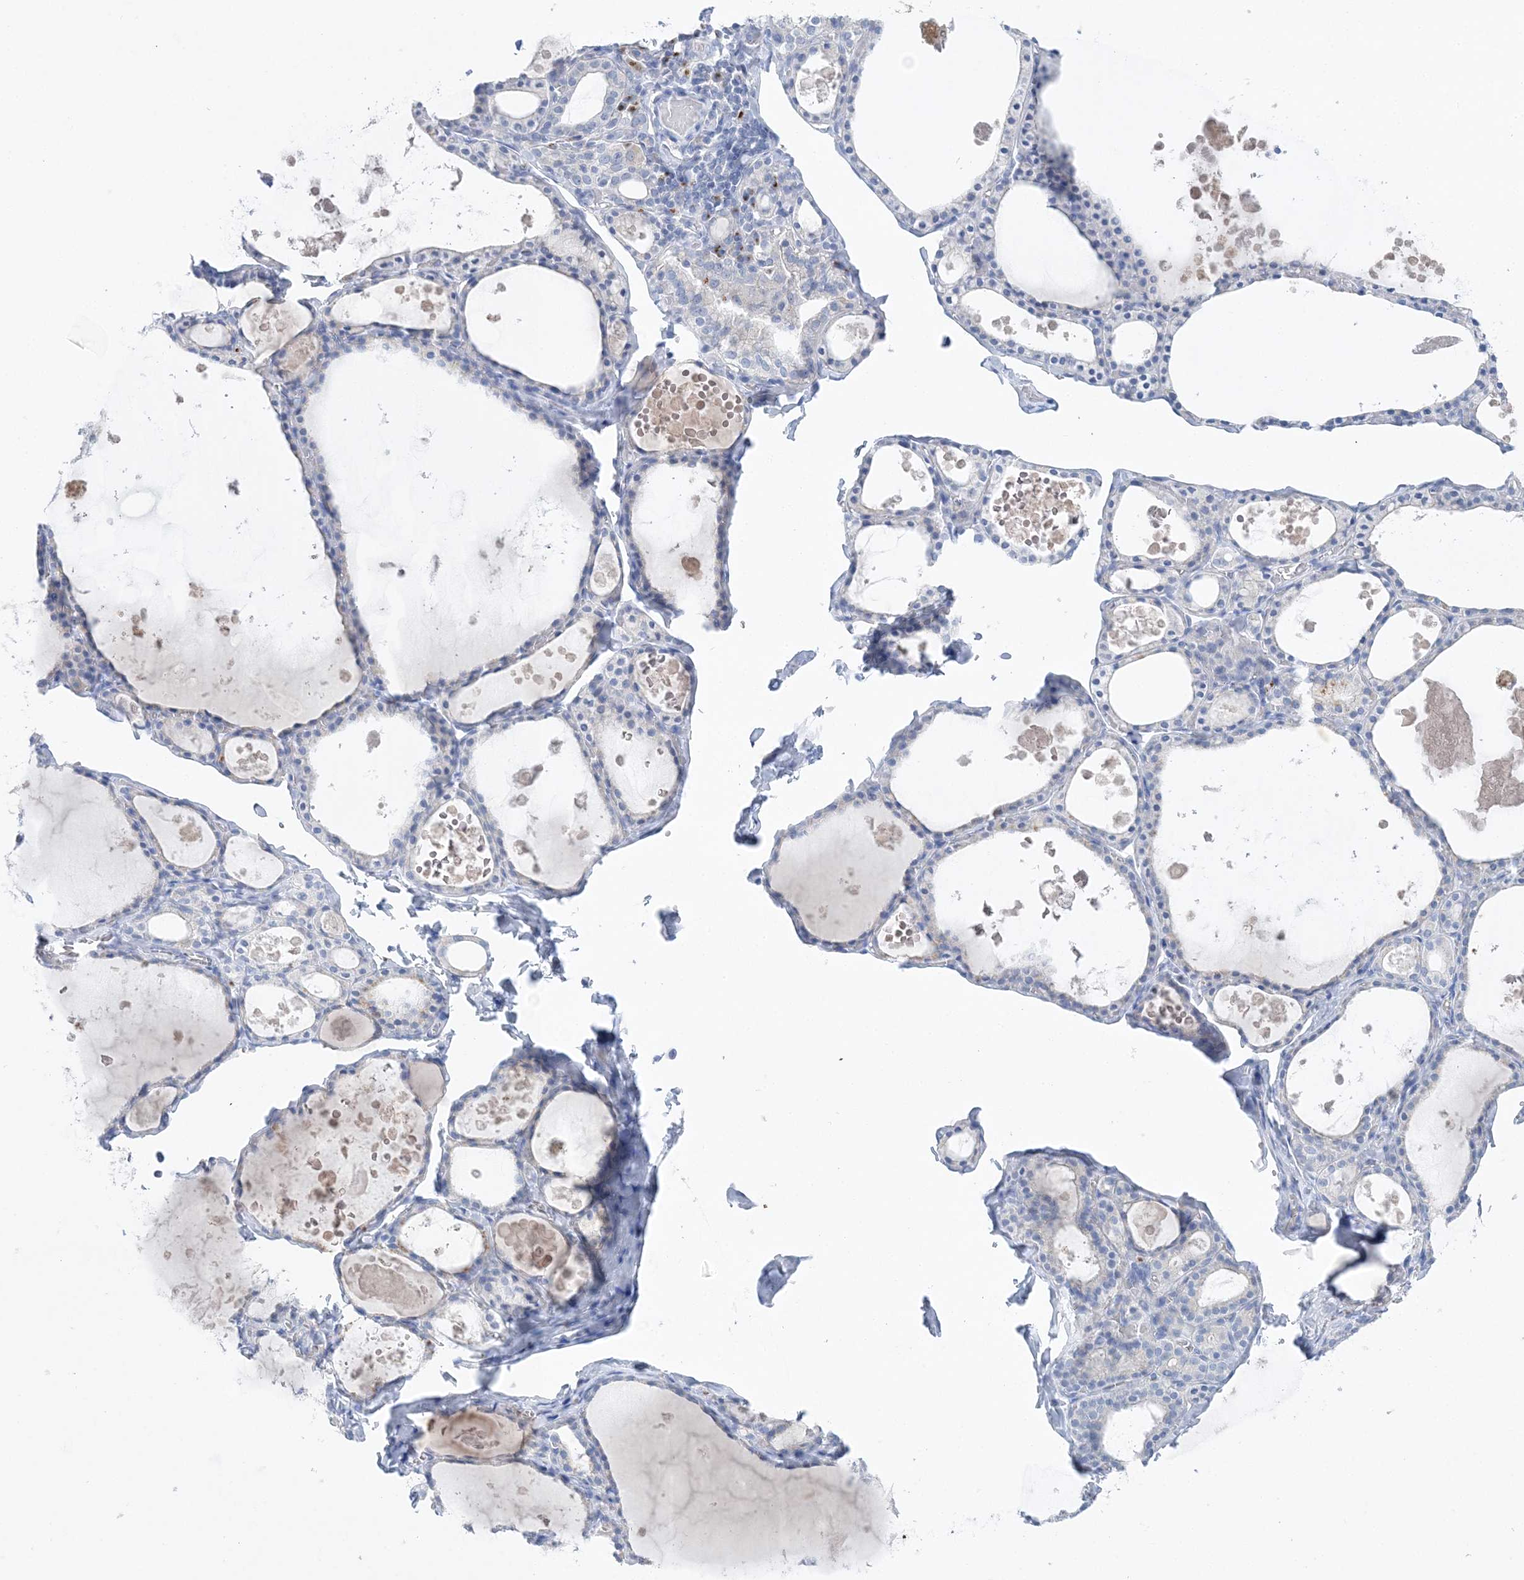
{"staining": {"intensity": "negative", "quantity": "none", "location": "none"}, "tissue": "thyroid gland", "cell_type": "Glandular cells", "image_type": "normal", "snomed": [{"axis": "morphology", "description": "Normal tissue, NOS"}, {"axis": "topography", "description": "Thyroid gland"}], "caption": "An IHC histopathology image of benign thyroid gland is shown. There is no staining in glandular cells of thyroid gland.", "gene": "SLC5A6", "patient": {"sex": "male", "age": 56}}